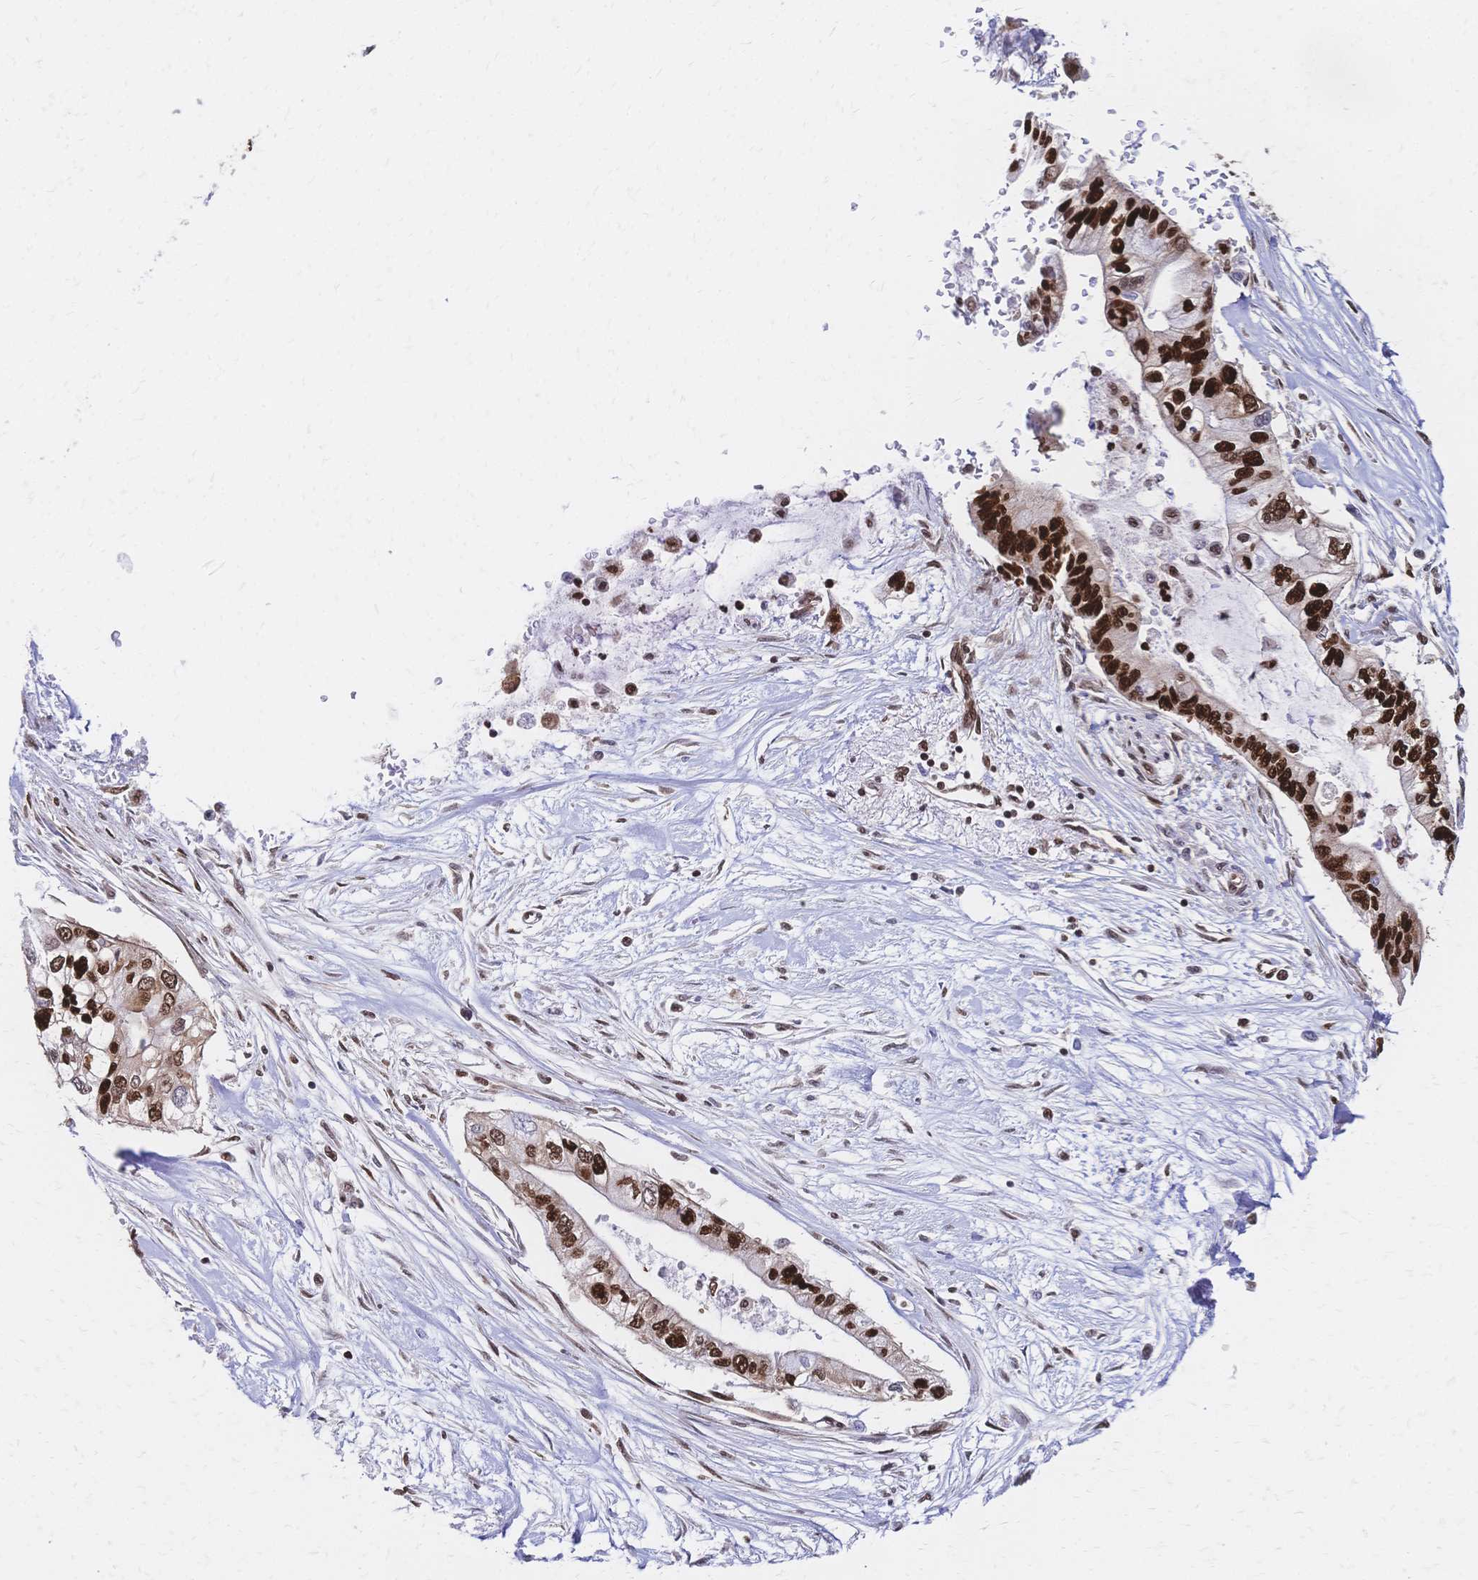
{"staining": {"intensity": "strong", "quantity": ">75%", "location": "nuclear"}, "tissue": "pancreatic cancer", "cell_type": "Tumor cells", "image_type": "cancer", "snomed": [{"axis": "morphology", "description": "Adenocarcinoma, NOS"}, {"axis": "topography", "description": "Pancreas"}], "caption": "Protein staining by IHC exhibits strong nuclear expression in approximately >75% of tumor cells in pancreatic adenocarcinoma.", "gene": "HDGF", "patient": {"sex": "female", "age": 77}}